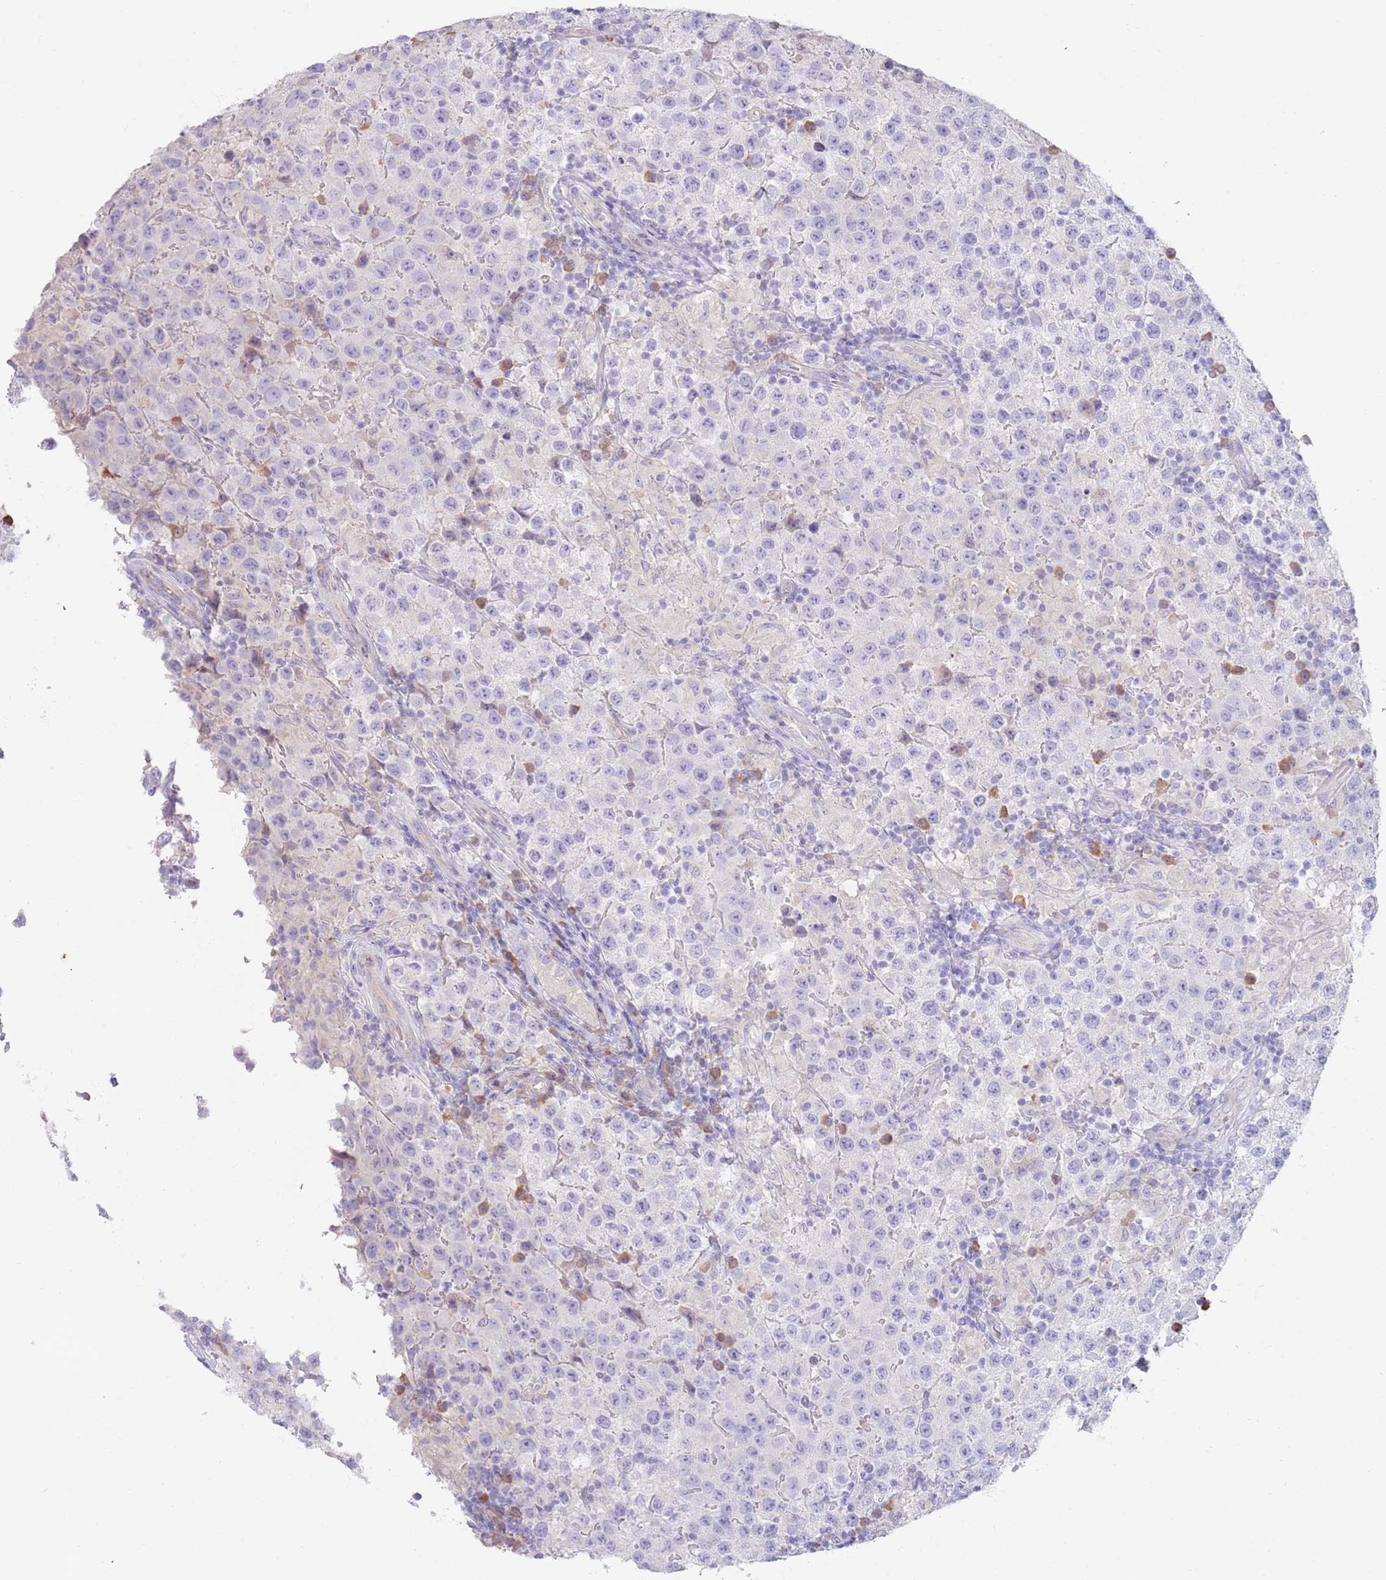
{"staining": {"intensity": "negative", "quantity": "none", "location": "none"}, "tissue": "testis cancer", "cell_type": "Tumor cells", "image_type": "cancer", "snomed": [{"axis": "morphology", "description": "Seminoma, NOS"}, {"axis": "morphology", "description": "Carcinoma, Embryonal, NOS"}, {"axis": "topography", "description": "Testis"}], "caption": "Embryonal carcinoma (testis) was stained to show a protein in brown. There is no significant positivity in tumor cells.", "gene": "CCDC149", "patient": {"sex": "male", "age": 41}}